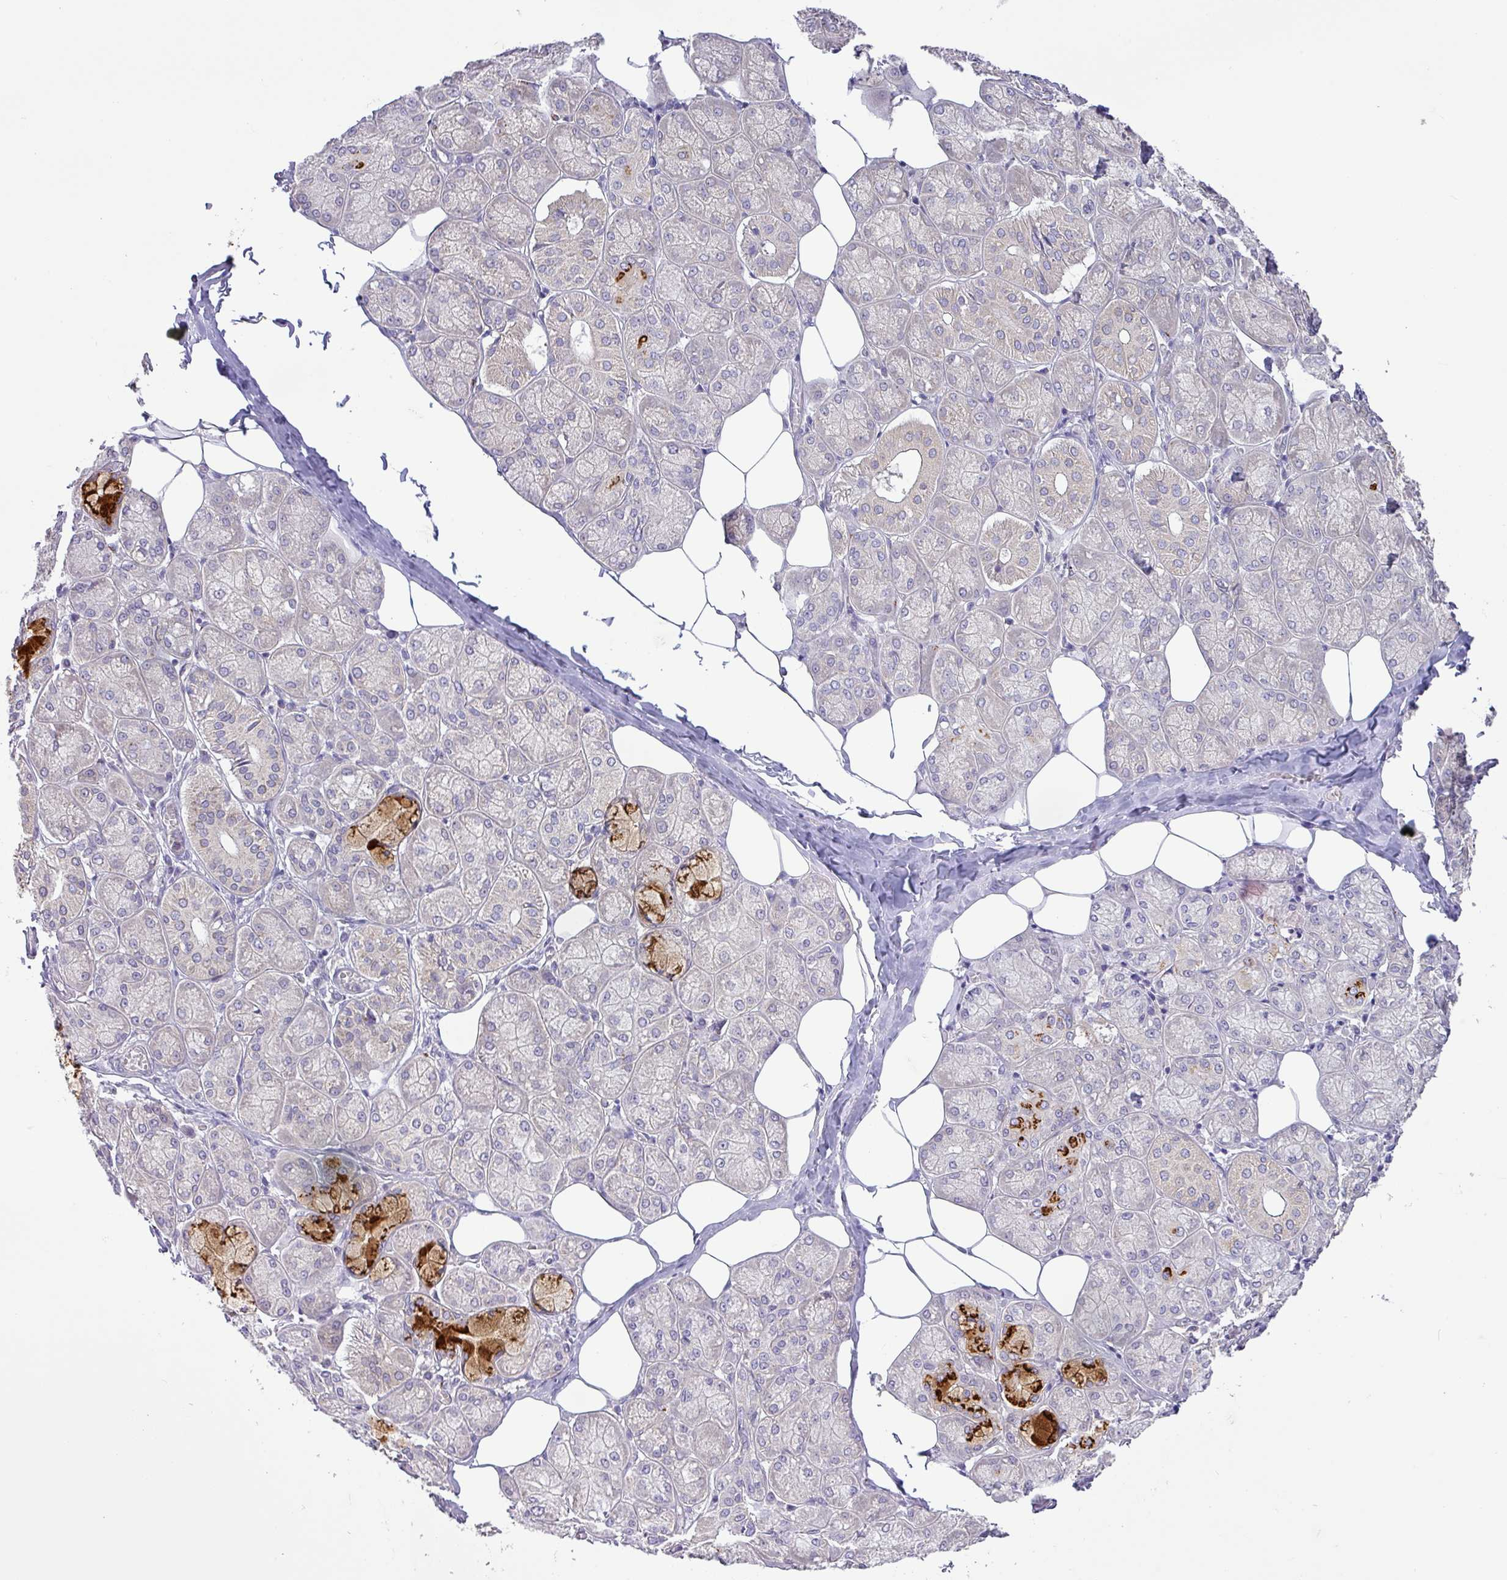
{"staining": {"intensity": "strong", "quantity": "<25%", "location": "cytoplasmic/membranous"}, "tissue": "salivary gland", "cell_type": "Glandular cells", "image_type": "normal", "snomed": [{"axis": "morphology", "description": "Normal tissue, NOS"}, {"axis": "topography", "description": "Salivary gland"}], "caption": "This is an image of IHC staining of benign salivary gland, which shows strong positivity in the cytoplasmic/membranous of glandular cells.", "gene": "GALNT12", "patient": {"sex": "male", "age": 74}}